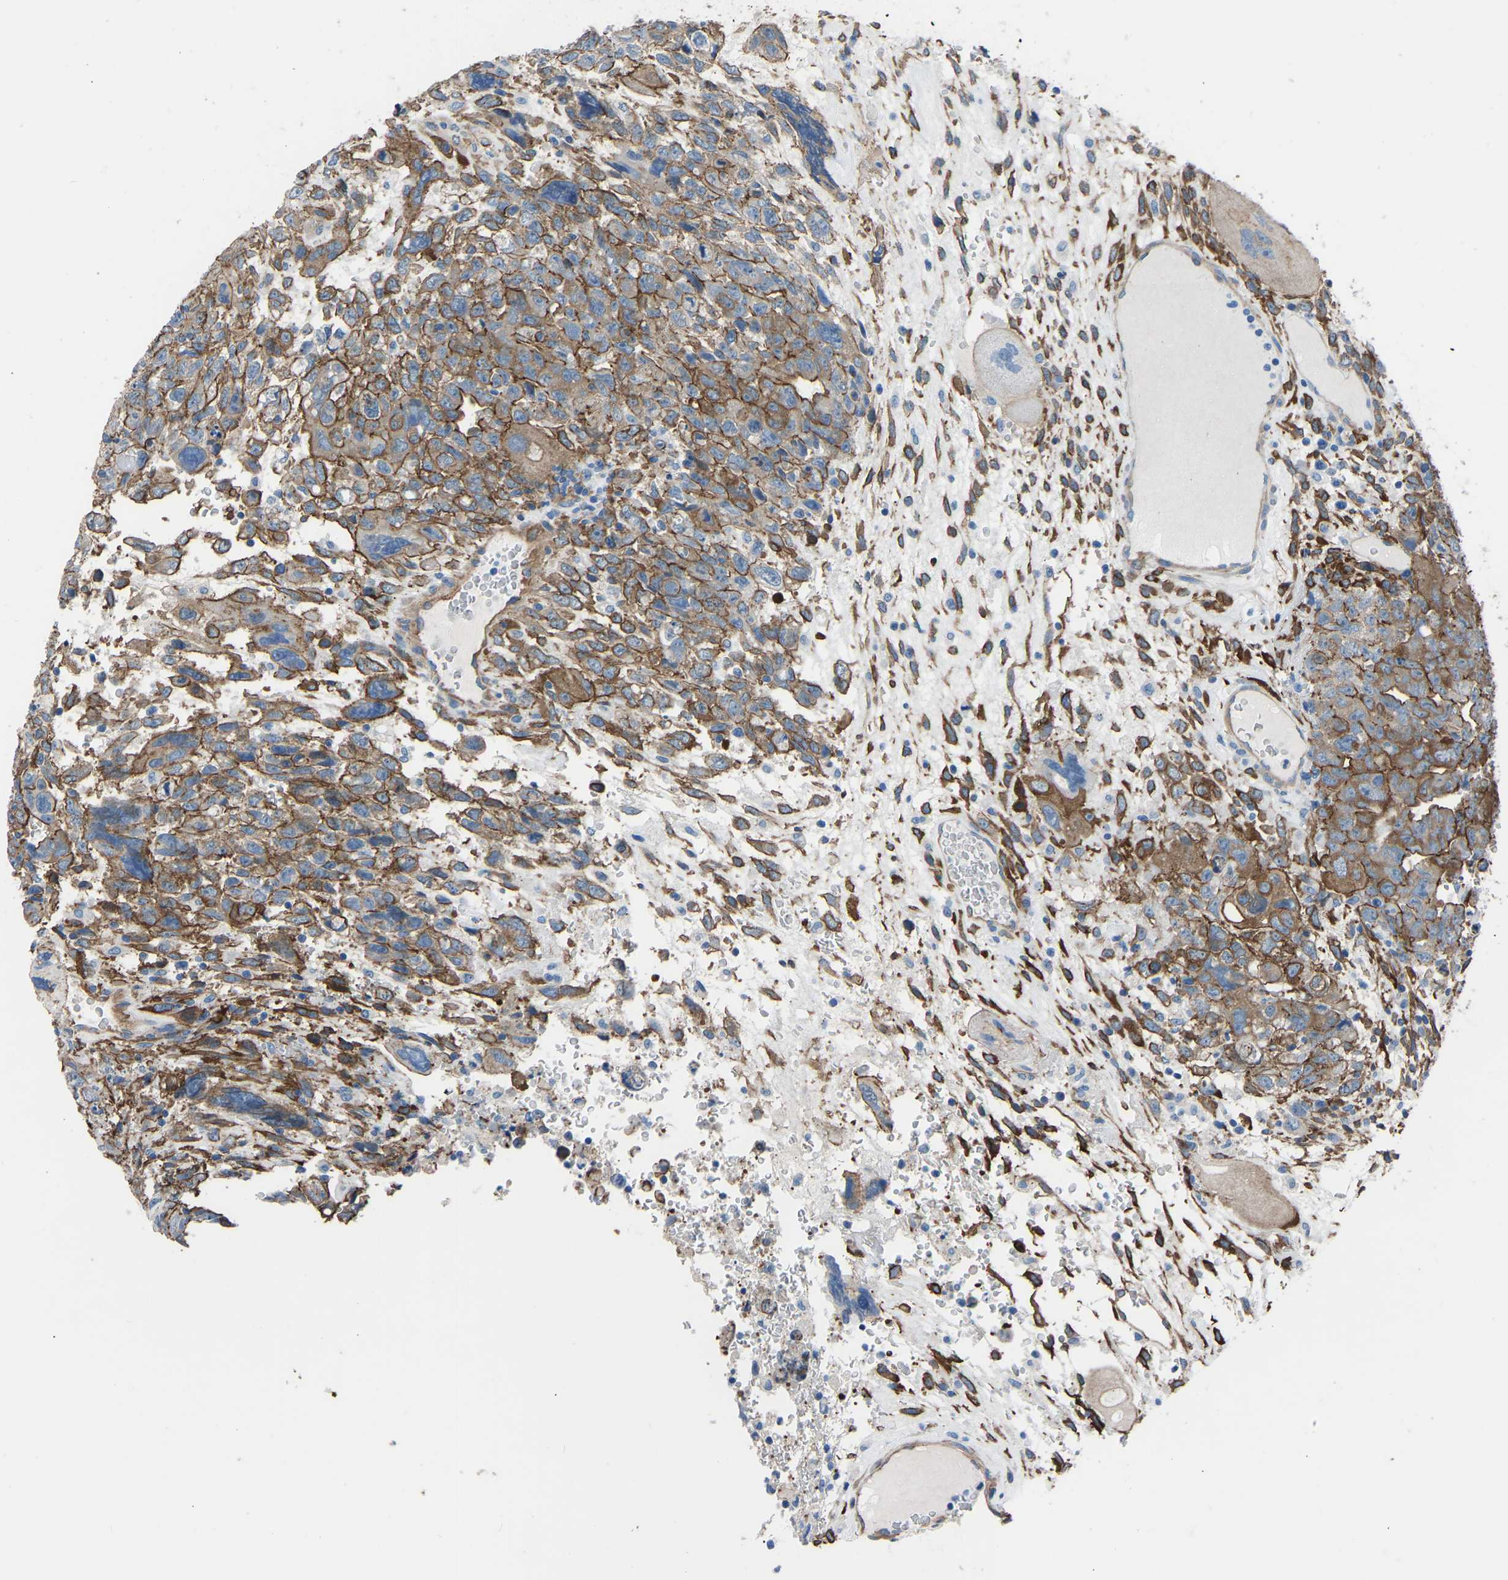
{"staining": {"intensity": "moderate", "quantity": ">75%", "location": "cytoplasmic/membranous"}, "tissue": "testis cancer", "cell_type": "Tumor cells", "image_type": "cancer", "snomed": [{"axis": "morphology", "description": "Carcinoma, Embryonal, NOS"}, {"axis": "topography", "description": "Testis"}], "caption": "Tumor cells show moderate cytoplasmic/membranous positivity in about >75% of cells in testis cancer. (DAB (3,3'-diaminobenzidine) IHC with brightfield microscopy, high magnification).", "gene": "MYH10", "patient": {"sex": "male", "age": 28}}